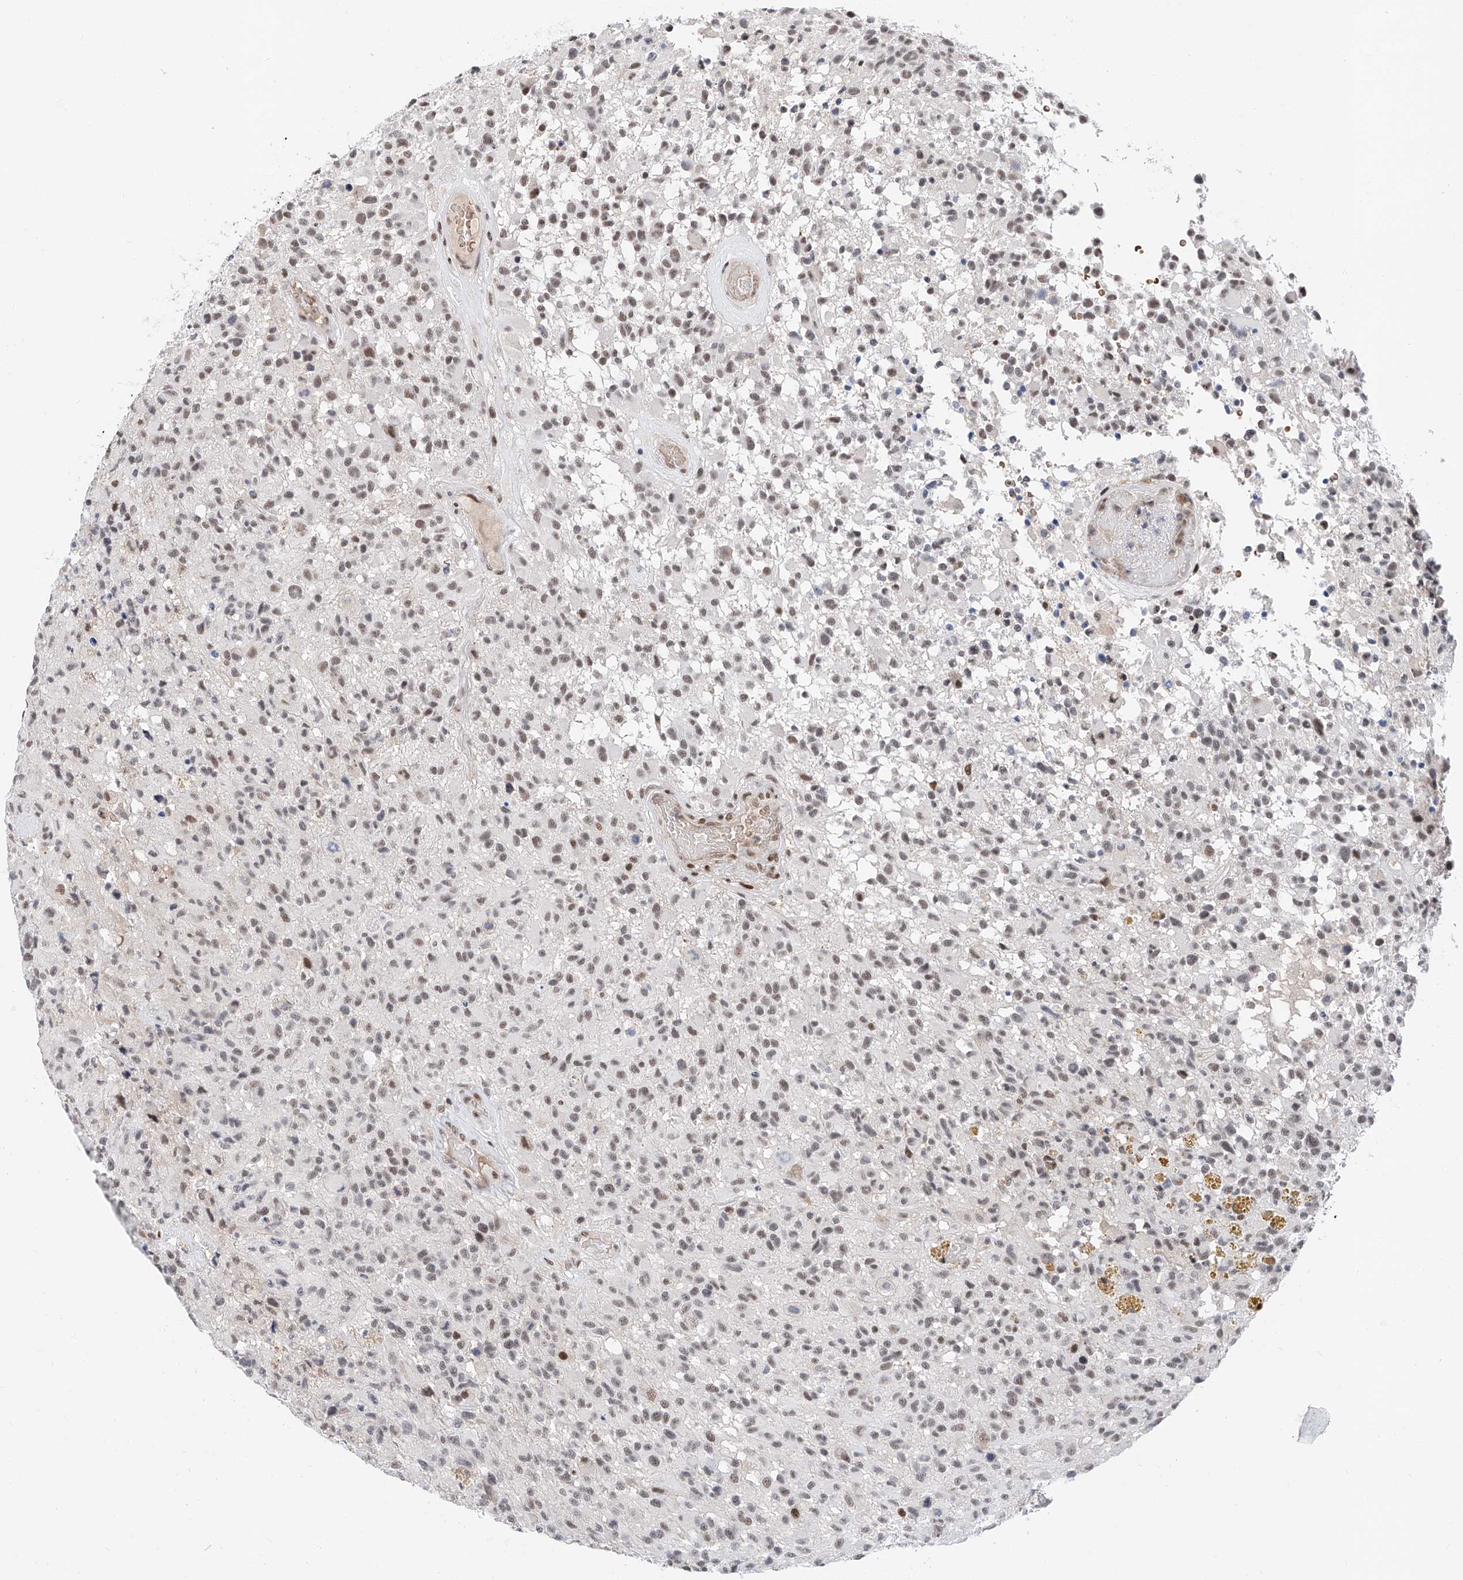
{"staining": {"intensity": "weak", "quantity": ">75%", "location": "nuclear"}, "tissue": "glioma", "cell_type": "Tumor cells", "image_type": "cancer", "snomed": [{"axis": "morphology", "description": "Glioma, malignant, High grade"}, {"axis": "morphology", "description": "Glioblastoma, NOS"}, {"axis": "topography", "description": "Brain"}], "caption": "The immunohistochemical stain labels weak nuclear expression in tumor cells of glioma tissue.", "gene": "SNRNP200", "patient": {"sex": "male", "age": 60}}